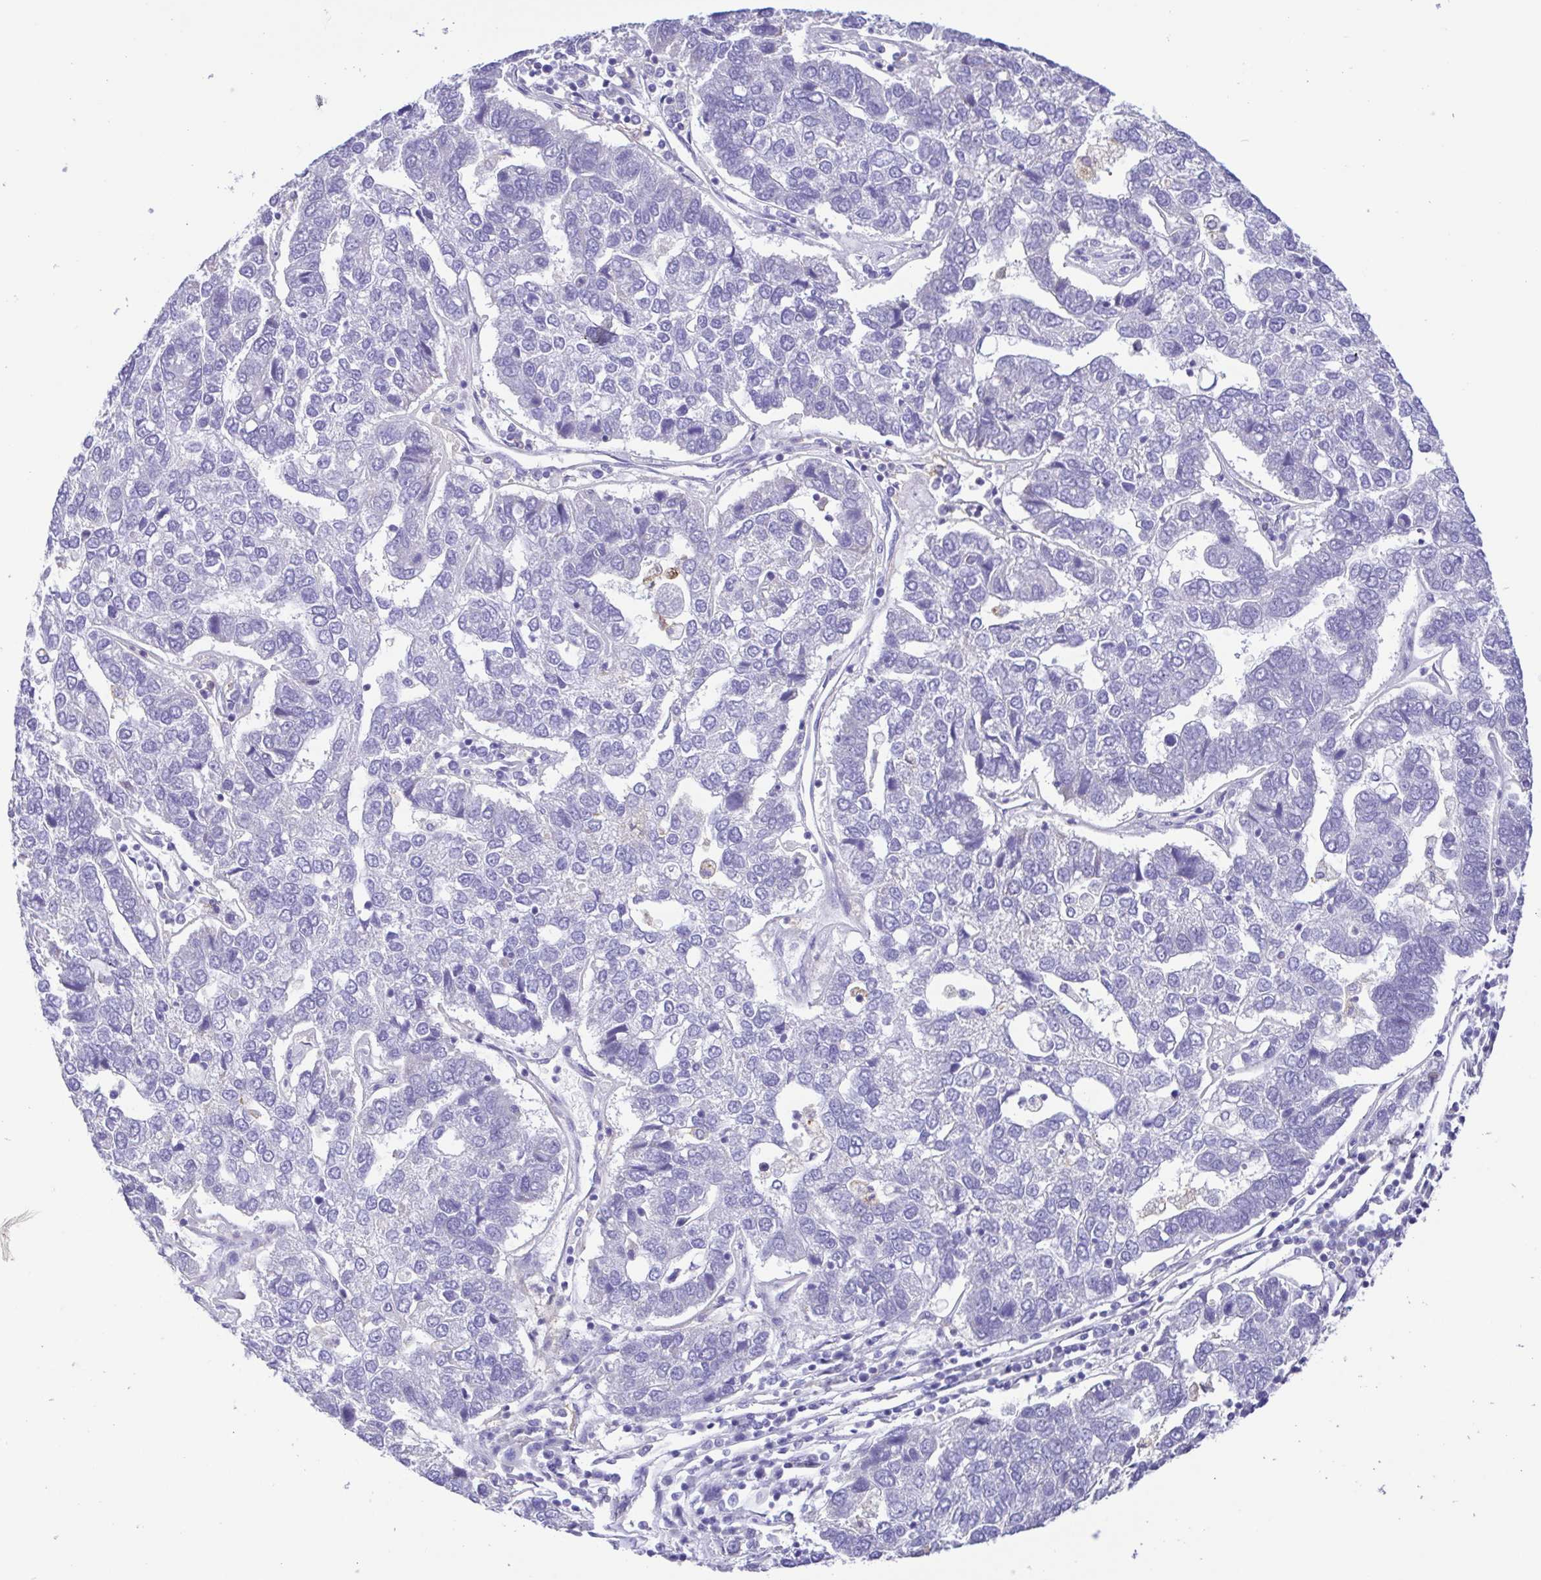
{"staining": {"intensity": "negative", "quantity": "none", "location": "none"}, "tissue": "pancreatic cancer", "cell_type": "Tumor cells", "image_type": "cancer", "snomed": [{"axis": "morphology", "description": "Adenocarcinoma, NOS"}, {"axis": "topography", "description": "Pancreas"}], "caption": "Tumor cells show no significant protein expression in adenocarcinoma (pancreatic).", "gene": "CD72", "patient": {"sex": "female", "age": 61}}